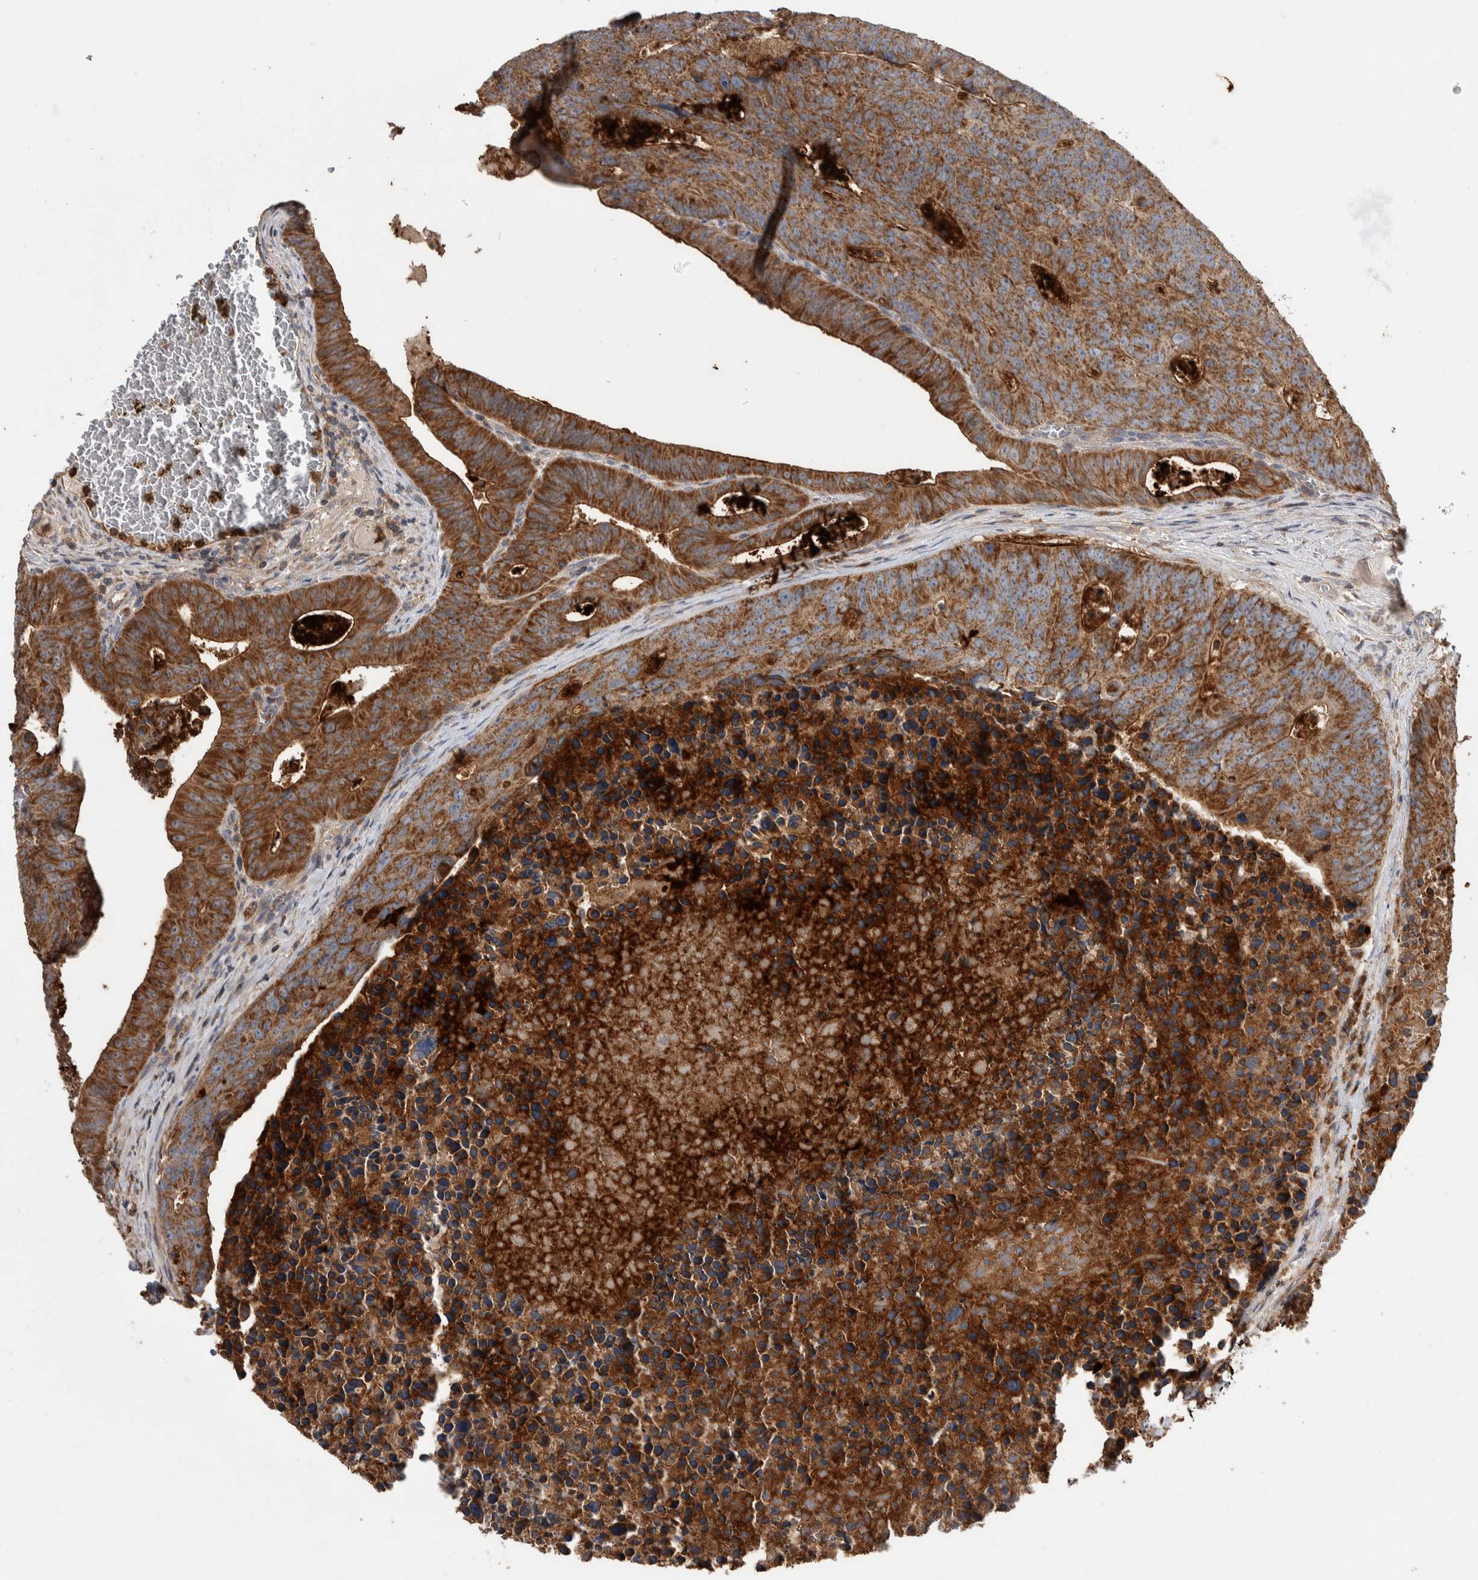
{"staining": {"intensity": "moderate", "quantity": ">75%", "location": "cytoplasmic/membranous"}, "tissue": "colorectal cancer", "cell_type": "Tumor cells", "image_type": "cancer", "snomed": [{"axis": "morphology", "description": "Adenocarcinoma, NOS"}, {"axis": "topography", "description": "Colon"}], "caption": "Human colorectal cancer (adenocarcinoma) stained for a protein (brown) displays moderate cytoplasmic/membranous positive expression in approximately >75% of tumor cells.", "gene": "SDCBP", "patient": {"sex": "male", "age": 87}}